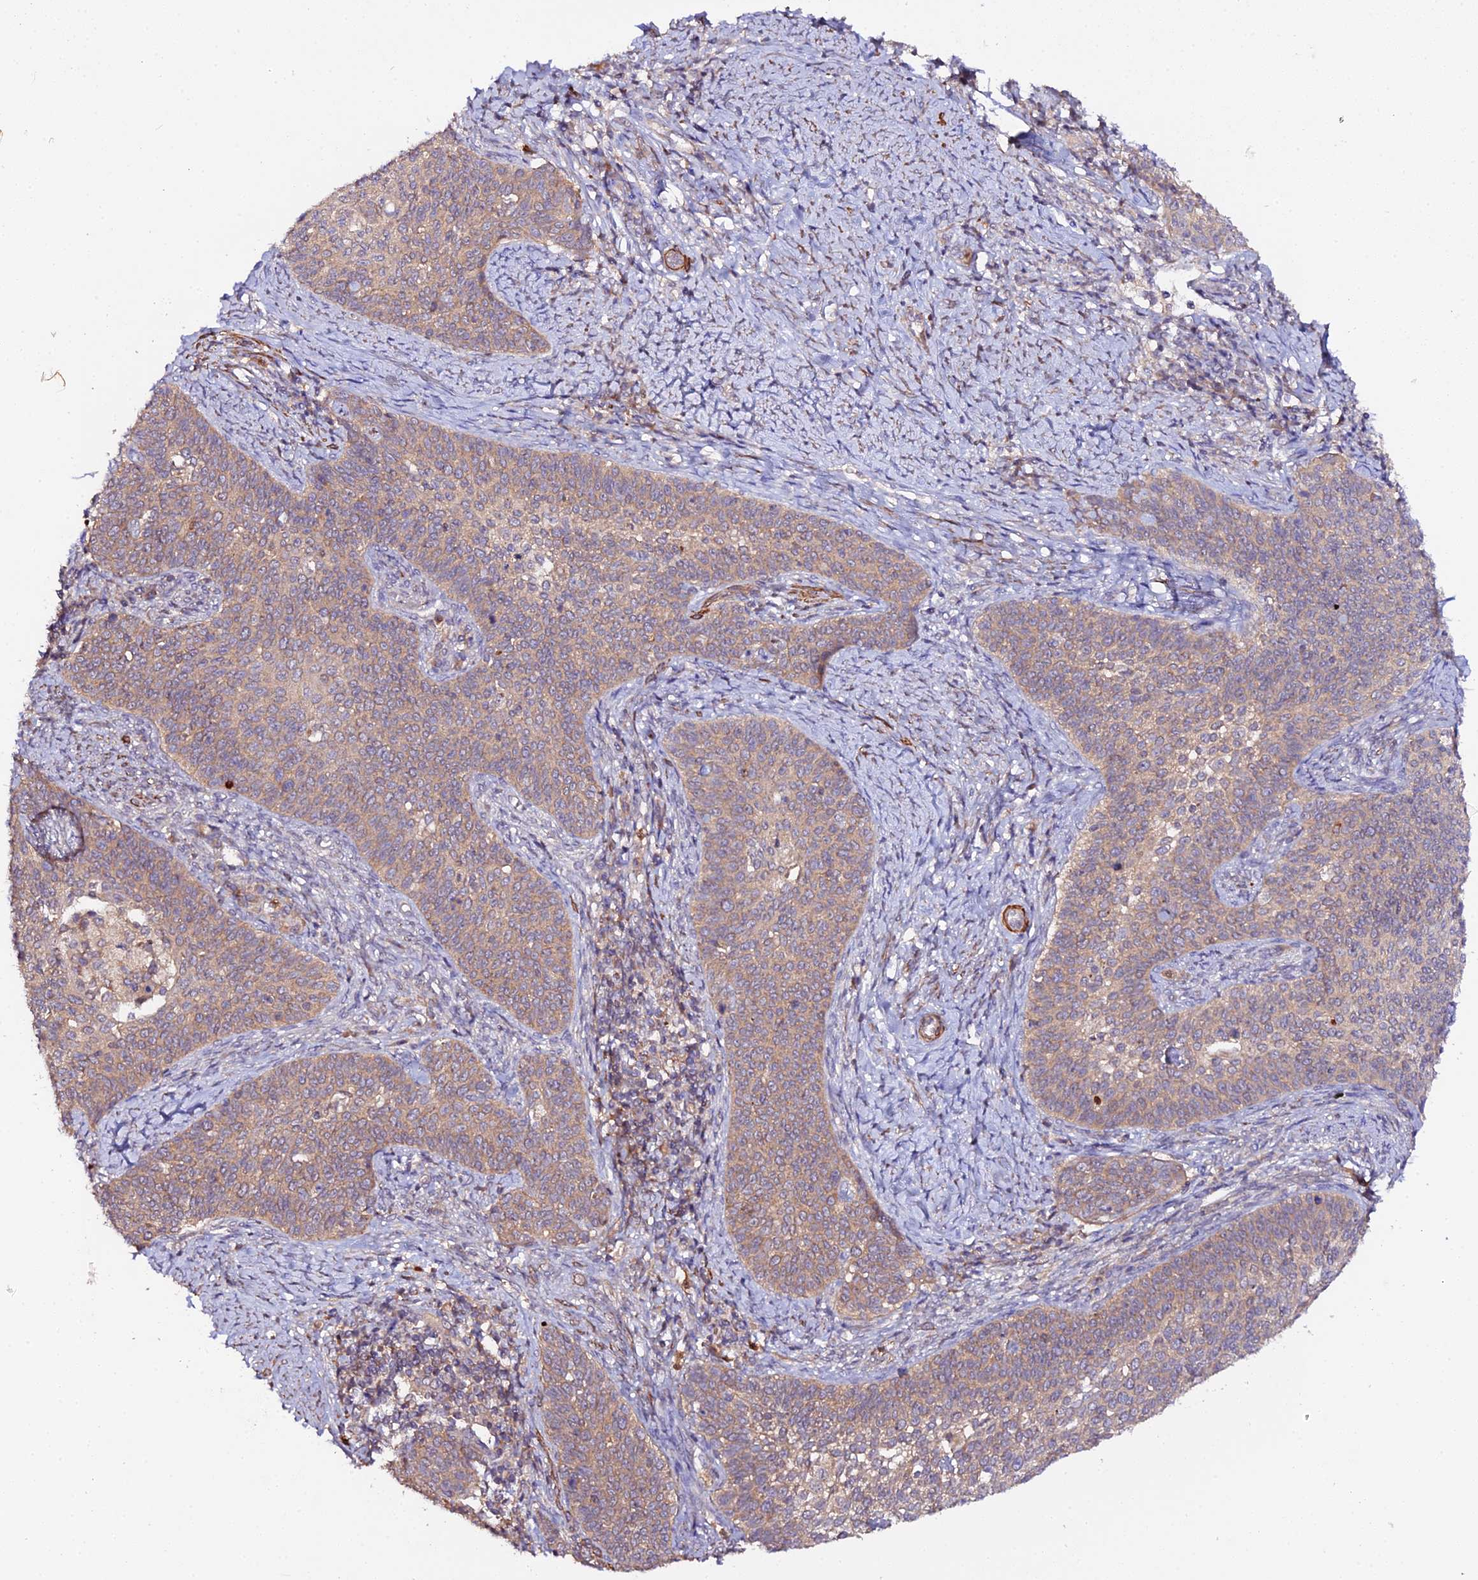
{"staining": {"intensity": "moderate", "quantity": "25%-75%", "location": "cytoplasmic/membranous"}, "tissue": "cervical cancer", "cell_type": "Tumor cells", "image_type": "cancer", "snomed": [{"axis": "morphology", "description": "Squamous cell carcinoma, NOS"}, {"axis": "topography", "description": "Cervix"}], "caption": "Immunohistochemistry micrograph of neoplastic tissue: cervical squamous cell carcinoma stained using IHC demonstrates medium levels of moderate protein expression localized specifically in the cytoplasmic/membranous of tumor cells, appearing as a cytoplasmic/membranous brown color.", "gene": "TRIM26", "patient": {"sex": "female", "age": 39}}